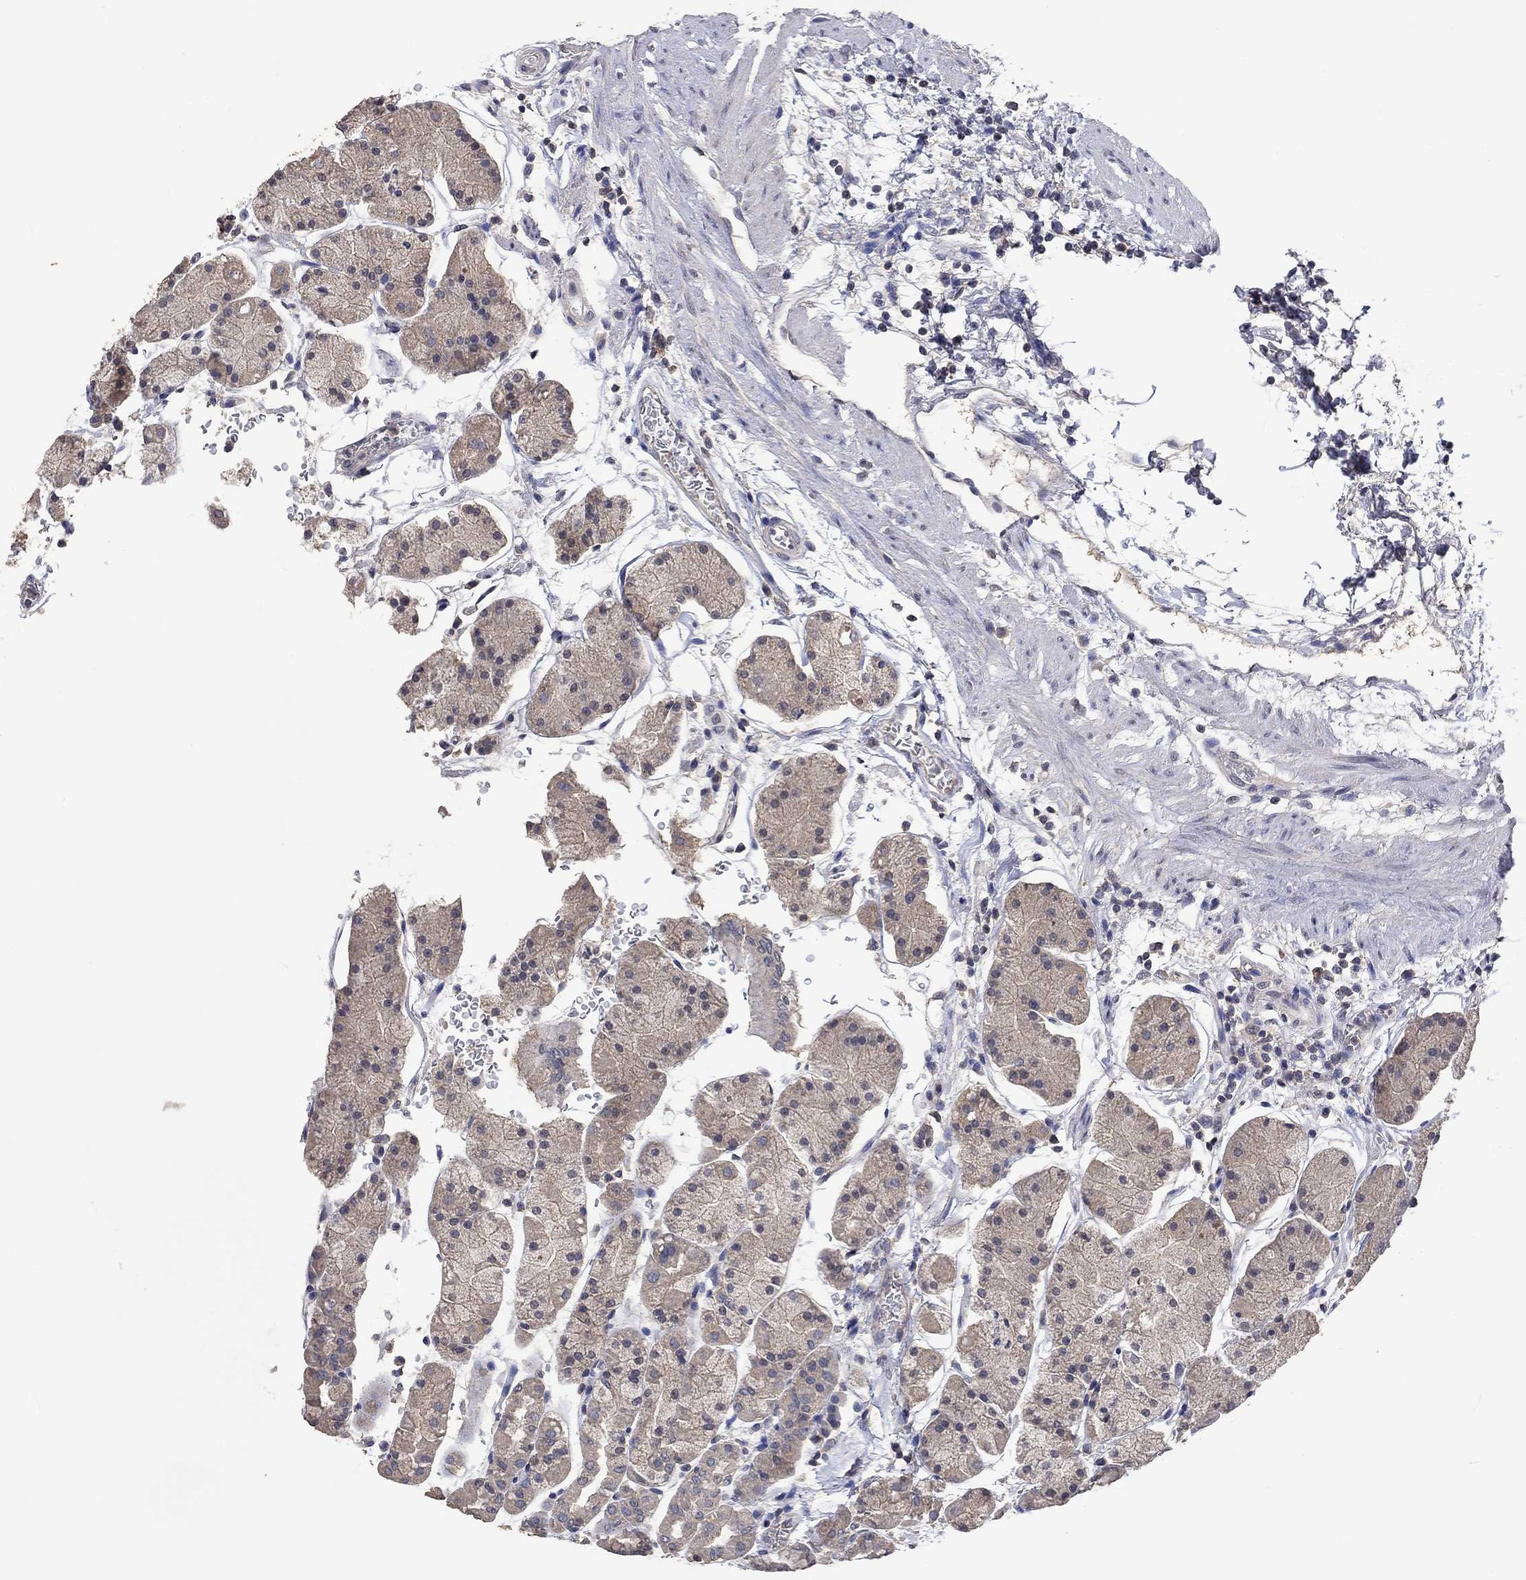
{"staining": {"intensity": "weak", "quantity": "25%-75%", "location": "cytoplasmic/membranous"}, "tissue": "stomach", "cell_type": "Glandular cells", "image_type": "normal", "snomed": [{"axis": "morphology", "description": "Normal tissue, NOS"}, {"axis": "topography", "description": "Stomach"}], "caption": "Stomach stained with a brown dye exhibits weak cytoplasmic/membranous positive positivity in approximately 25%-75% of glandular cells.", "gene": "PTPN20", "patient": {"sex": "male", "age": 54}}